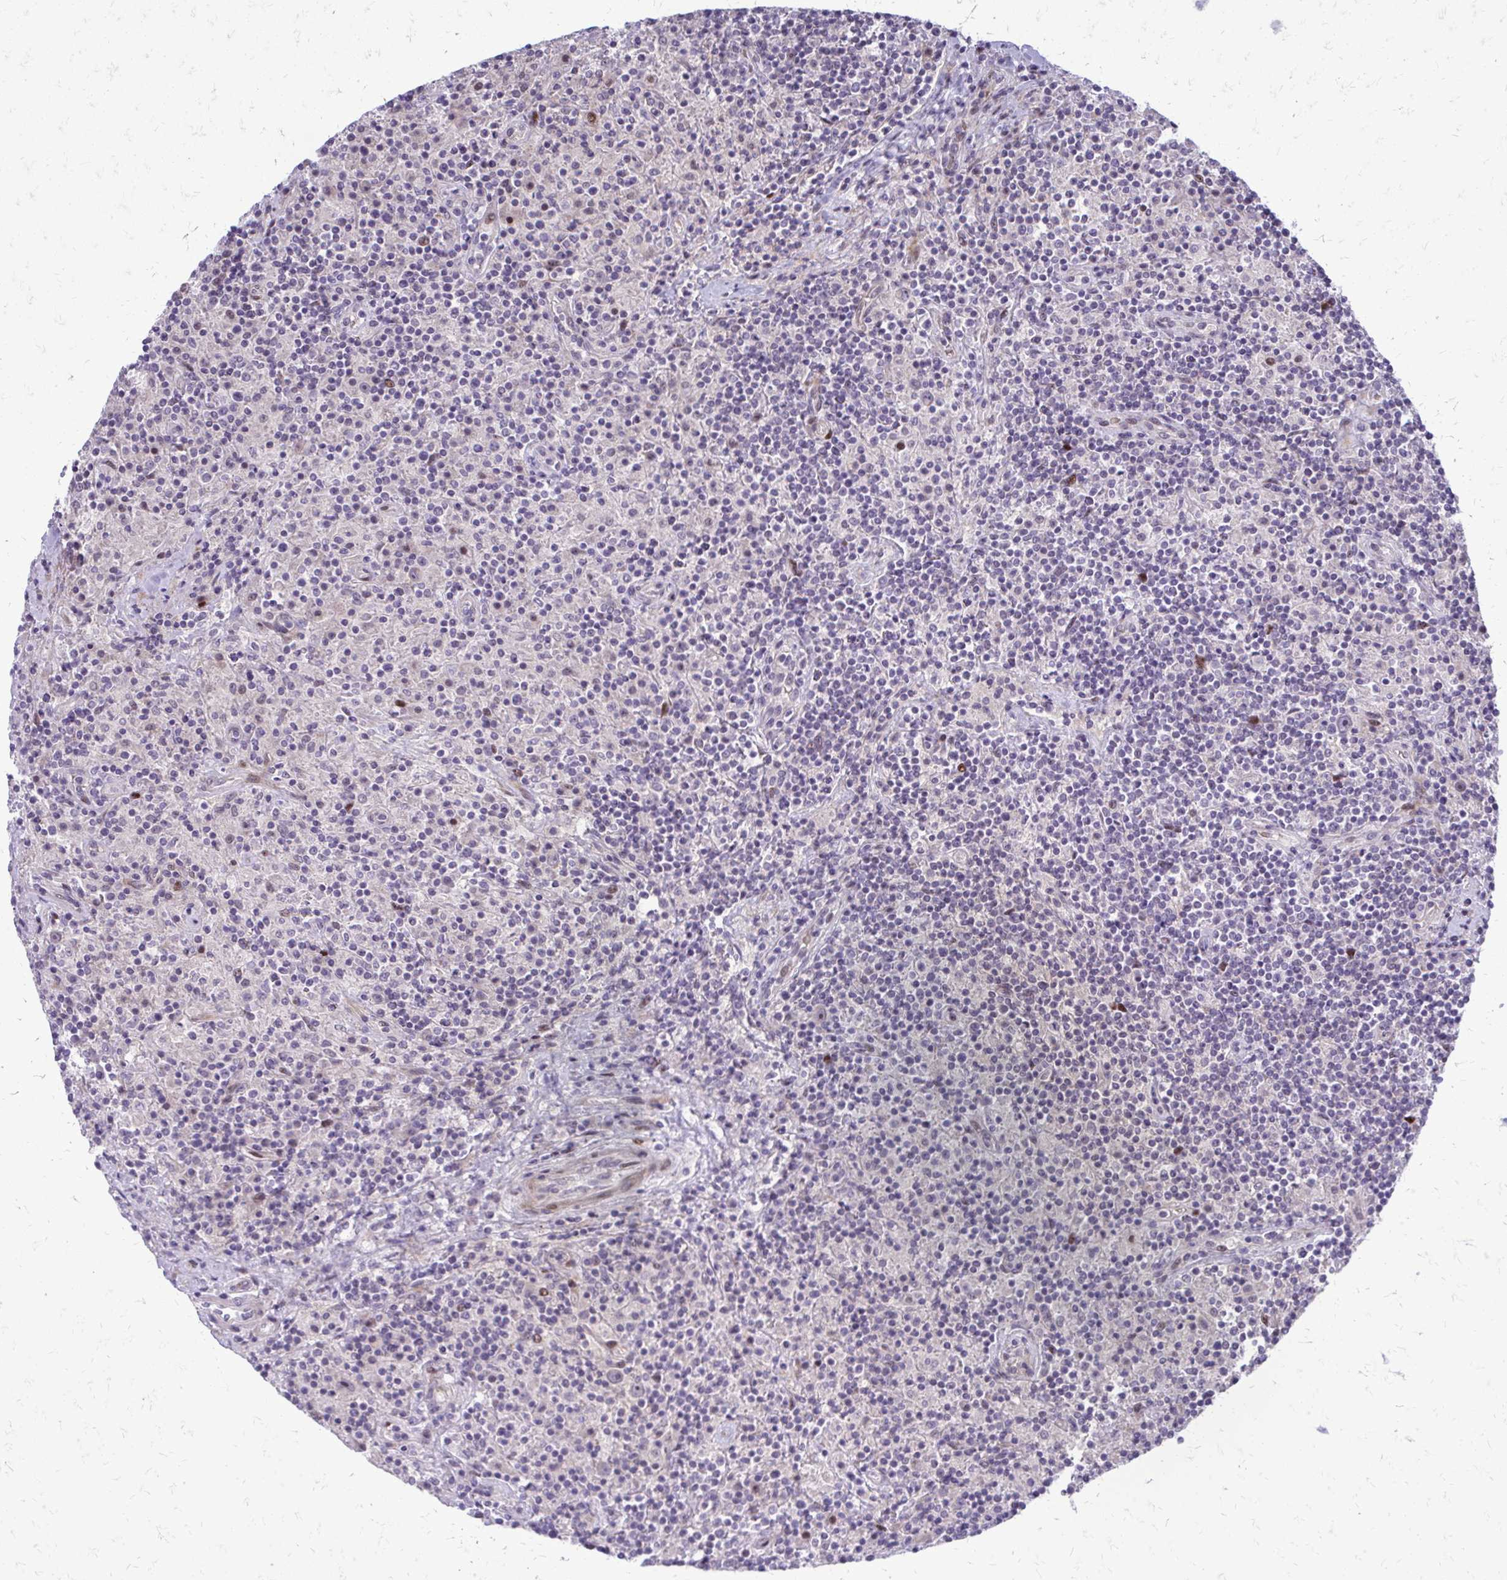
{"staining": {"intensity": "negative", "quantity": "none", "location": "none"}, "tissue": "lymphoma", "cell_type": "Tumor cells", "image_type": "cancer", "snomed": [{"axis": "morphology", "description": "Hodgkin's disease, NOS"}, {"axis": "topography", "description": "Lymph node"}], "caption": "The immunohistochemistry (IHC) photomicrograph has no significant expression in tumor cells of Hodgkin's disease tissue. (Stains: DAB IHC with hematoxylin counter stain, Microscopy: brightfield microscopy at high magnification).", "gene": "PPDPFL", "patient": {"sex": "male", "age": 70}}